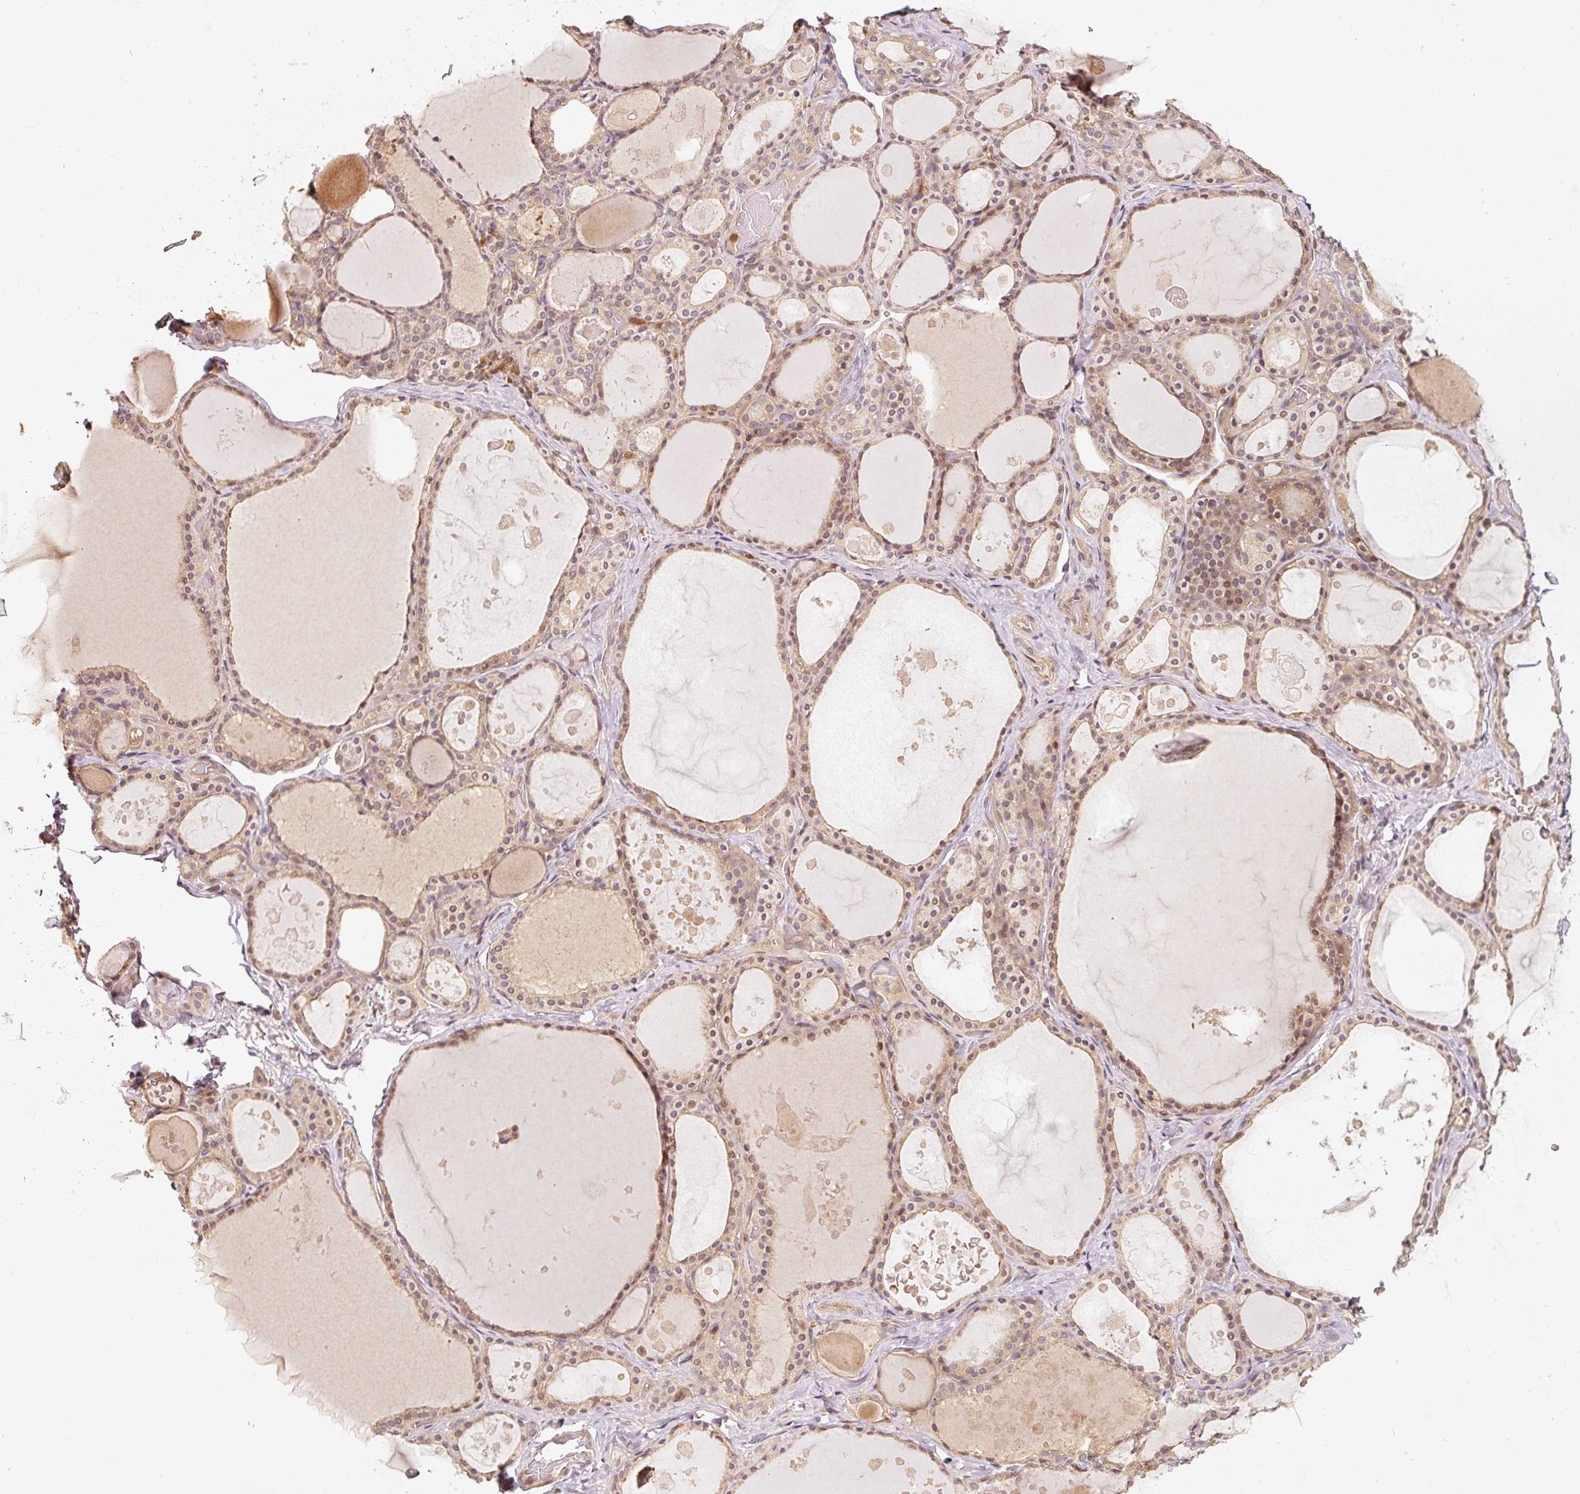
{"staining": {"intensity": "moderate", "quantity": ">75%", "location": "cytoplasmic/membranous,nuclear"}, "tissue": "thyroid gland", "cell_type": "Glandular cells", "image_type": "normal", "snomed": [{"axis": "morphology", "description": "Normal tissue, NOS"}, {"axis": "topography", "description": "Thyroid gland"}], "caption": "This micrograph demonstrates immunohistochemistry (IHC) staining of benign human thyroid gland, with medium moderate cytoplasmic/membranous,nuclear positivity in approximately >75% of glandular cells.", "gene": "RRAS2", "patient": {"sex": "male", "age": 56}}